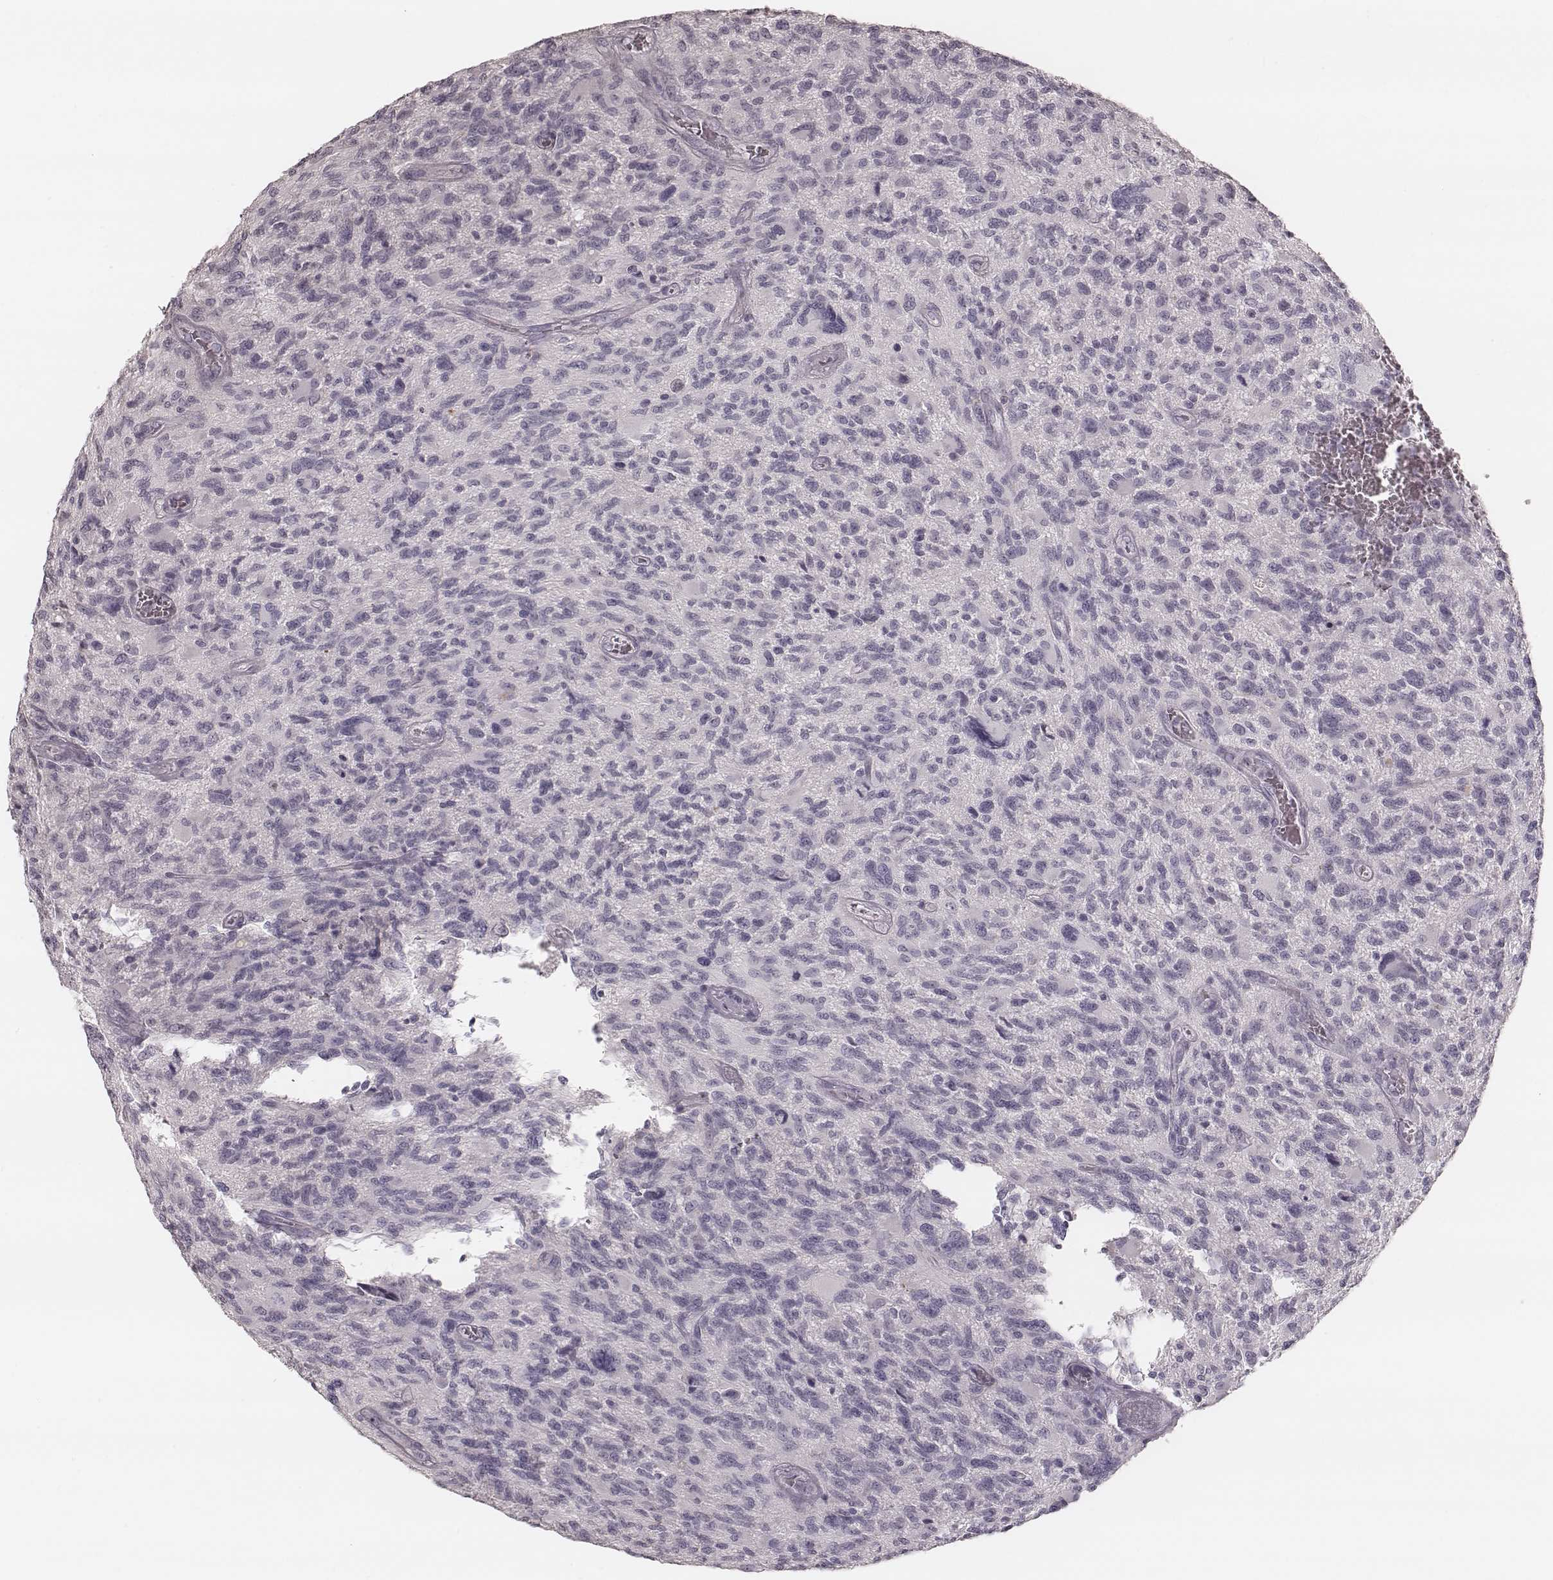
{"staining": {"intensity": "negative", "quantity": "none", "location": "none"}, "tissue": "glioma", "cell_type": "Tumor cells", "image_type": "cancer", "snomed": [{"axis": "morphology", "description": "Glioma, malignant, NOS"}, {"axis": "morphology", "description": "Glioma, malignant, High grade"}, {"axis": "topography", "description": "Brain"}], "caption": "Tumor cells are negative for protein expression in human glioma.", "gene": "SMIM24", "patient": {"sex": "female", "age": 71}}